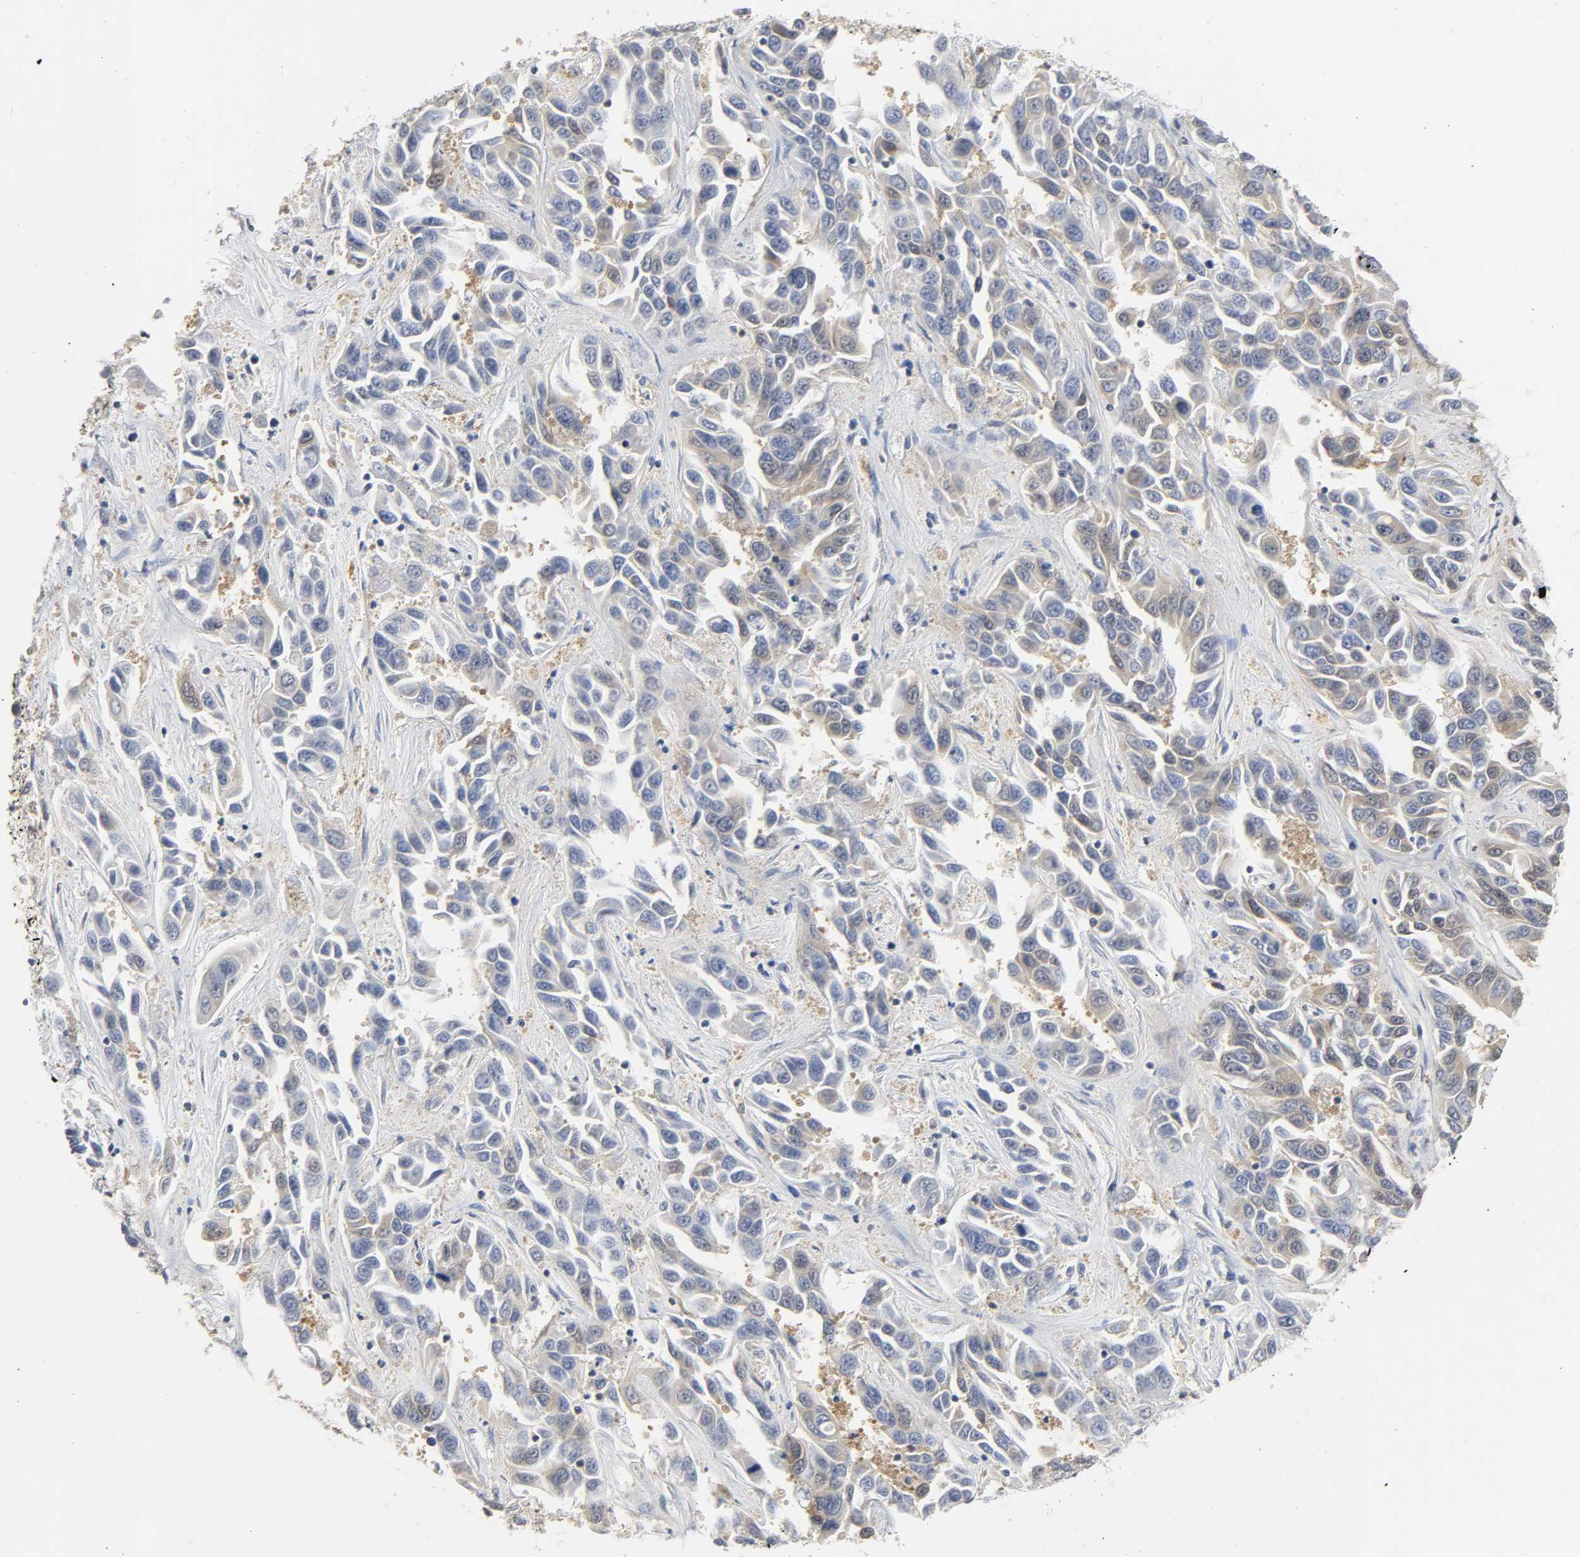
{"staining": {"intensity": "moderate", "quantity": ">75%", "location": "cytoplasmic/membranous"}, "tissue": "liver cancer", "cell_type": "Tumor cells", "image_type": "cancer", "snomed": [{"axis": "morphology", "description": "Cholangiocarcinoma"}, {"axis": "topography", "description": "Liver"}], "caption": "Protein expression analysis of liver cancer (cholangiocarcinoma) exhibits moderate cytoplasmic/membranous staining in approximately >75% of tumor cells.", "gene": "MIF", "patient": {"sex": "female", "age": 52}}